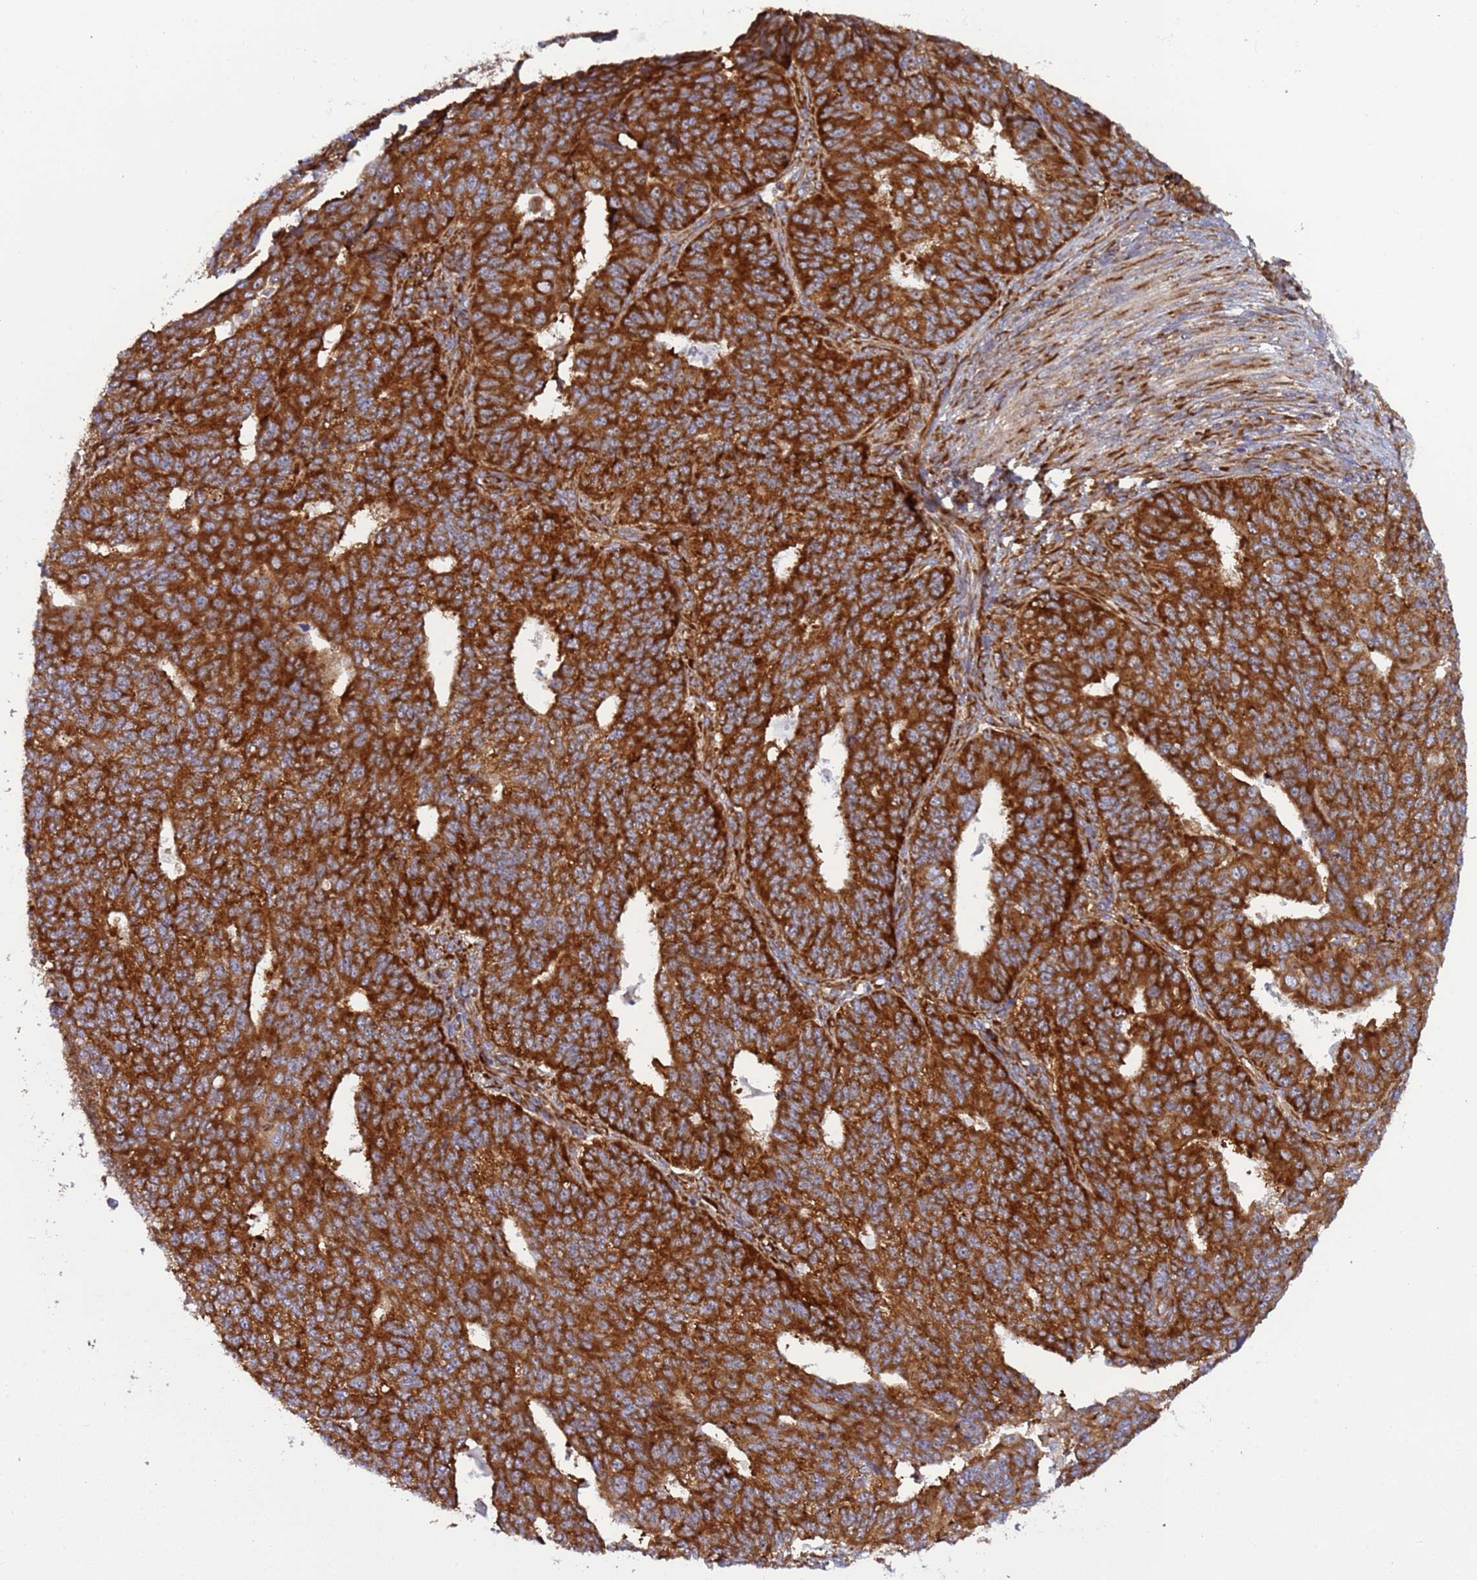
{"staining": {"intensity": "strong", "quantity": ">75%", "location": "cytoplasmic/membranous"}, "tissue": "endometrial cancer", "cell_type": "Tumor cells", "image_type": "cancer", "snomed": [{"axis": "morphology", "description": "Adenocarcinoma, NOS"}, {"axis": "topography", "description": "Endometrium"}], "caption": "Protein staining displays strong cytoplasmic/membranous positivity in approximately >75% of tumor cells in endometrial cancer. Nuclei are stained in blue.", "gene": "RPL36", "patient": {"sex": "female", "age": 32}}